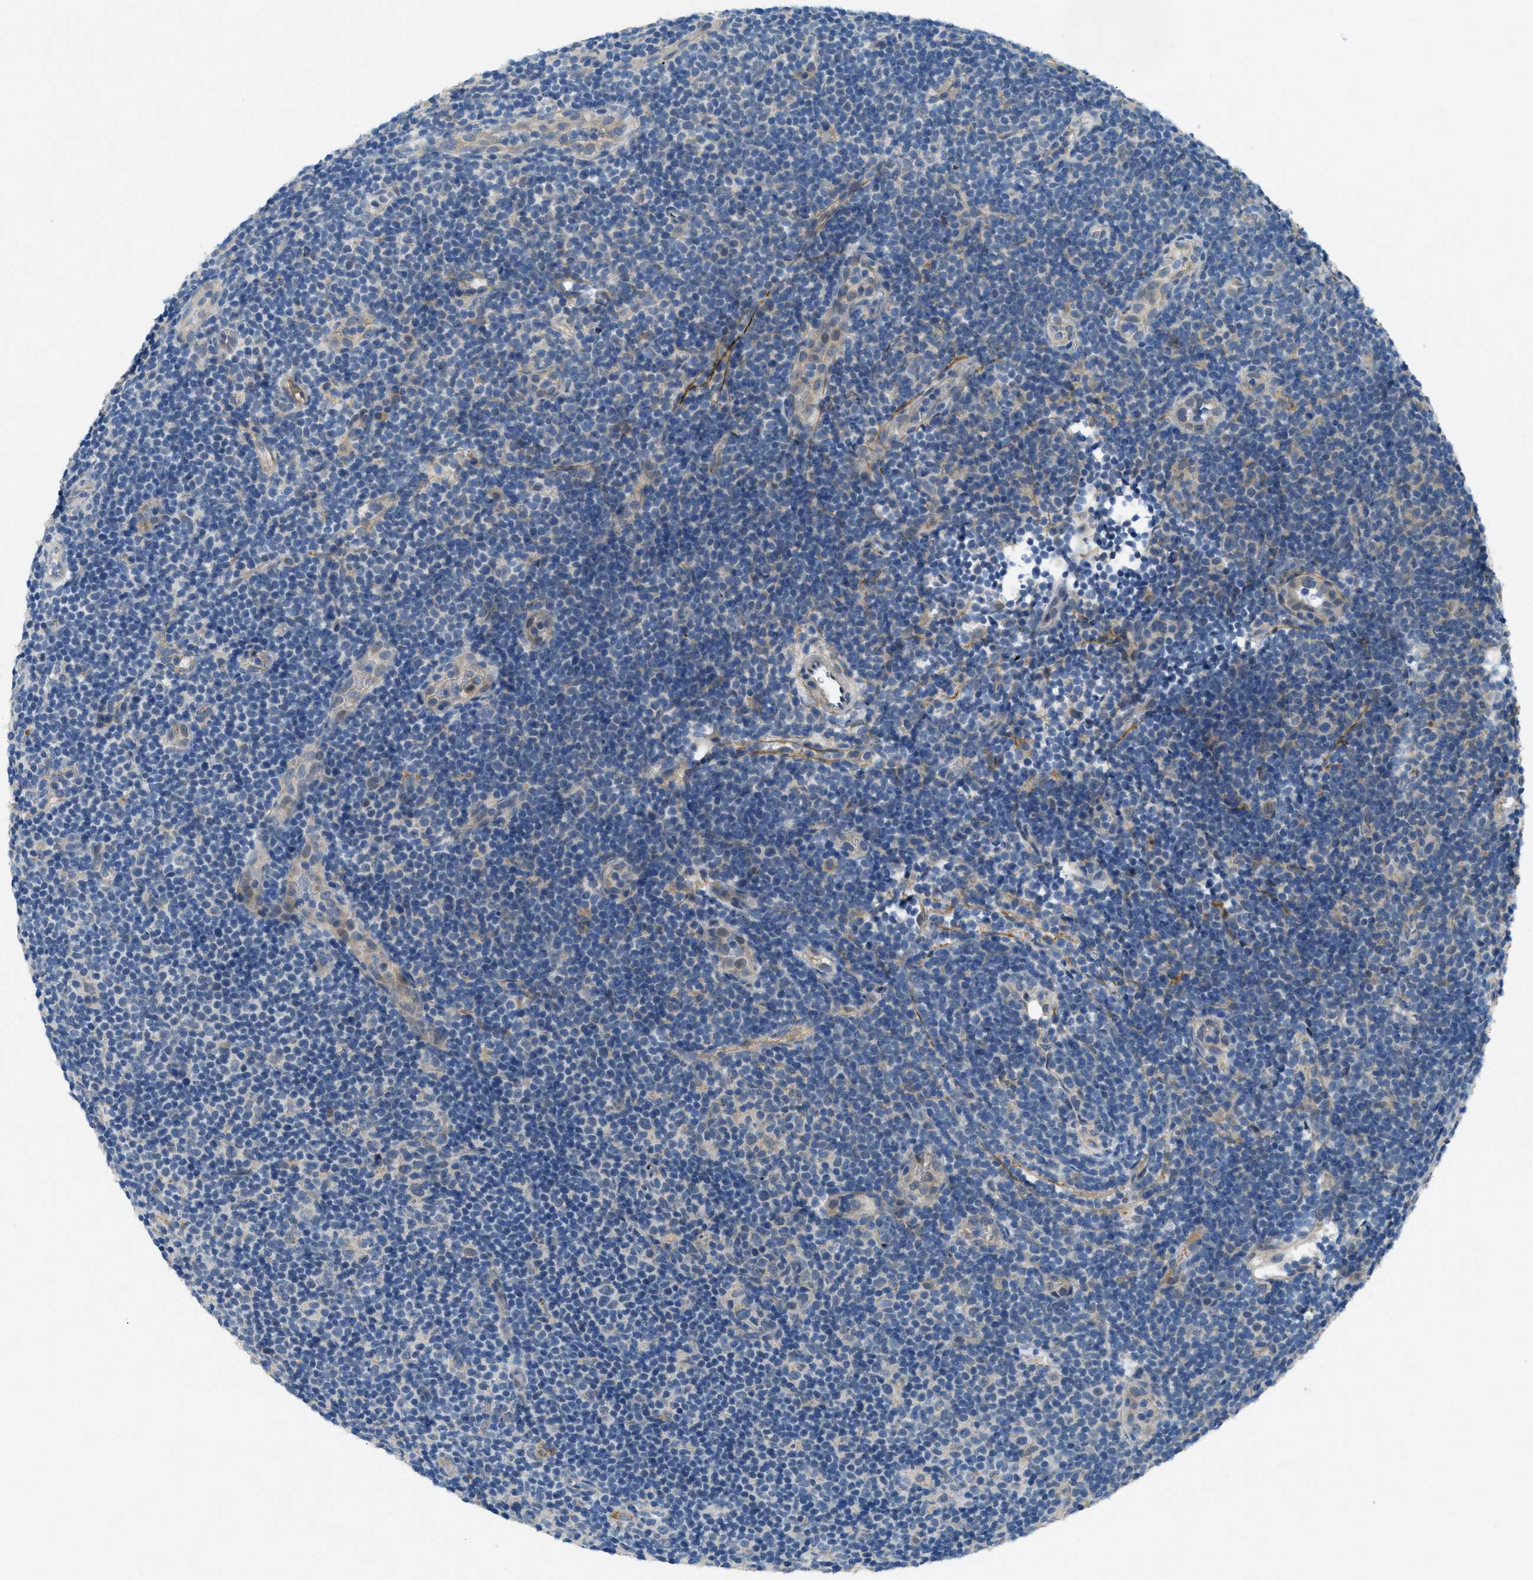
{"staining": {"intensity": "weak", "quantity": "<25%", "location": "cytoplasmic/membranous"}, "tissue": "lymphoma", "cell_type": "Tumor cells", "image_type": "cancer", "snomed": [{"axis": "morphology", "description": "Malignant lymphoma, non-Hodgkin's type, Low grade"}, {"axis": "topography", "description": "Lymph node"}], "caption": "Human lymphoma stained for a protein using immunohistochemistry reveals no staining in tumor cells.", "gene": "SNX14", "patient": {"sex": "male", "age": 83}}